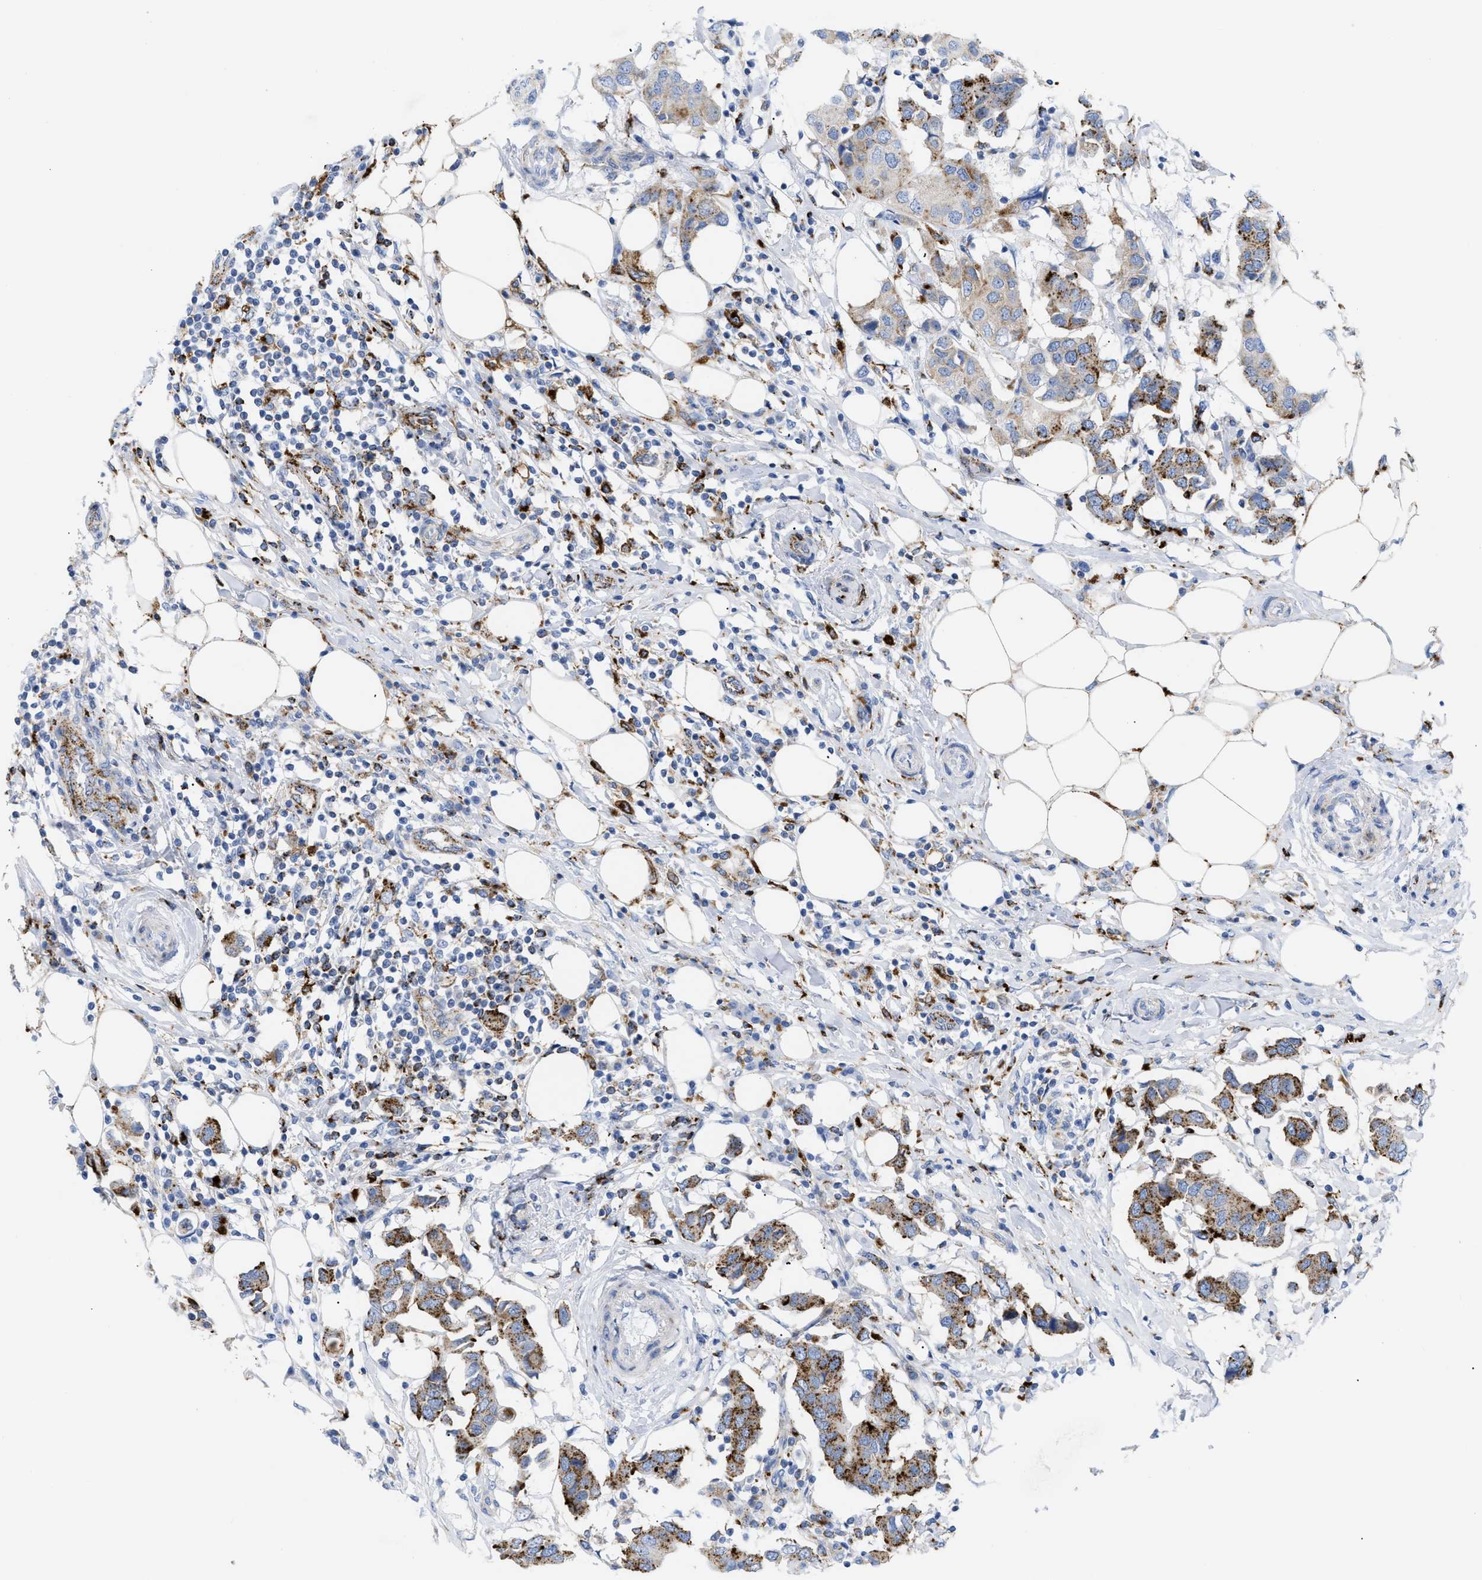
{"staining": {"intensity": "moderate", "quantity": ">75%", "location": "cytoplasmic/membranous"}, "tissue": "breast cancer", "cell_type": "Tumor cells", "image_type": "cancer", "snomed": [{"axis": "morphology", "description": "Duct carcinoma"}, {"axis": "topography", "description": "Breast"}], "caption": "This is an image of immunohistochemistry staining of breast cancer, which shows moderate expression in the cytoplasmic/membranous of tumor cells.", "gene": "DRAM2", "patient": {"sex": "female", "age": 80}}